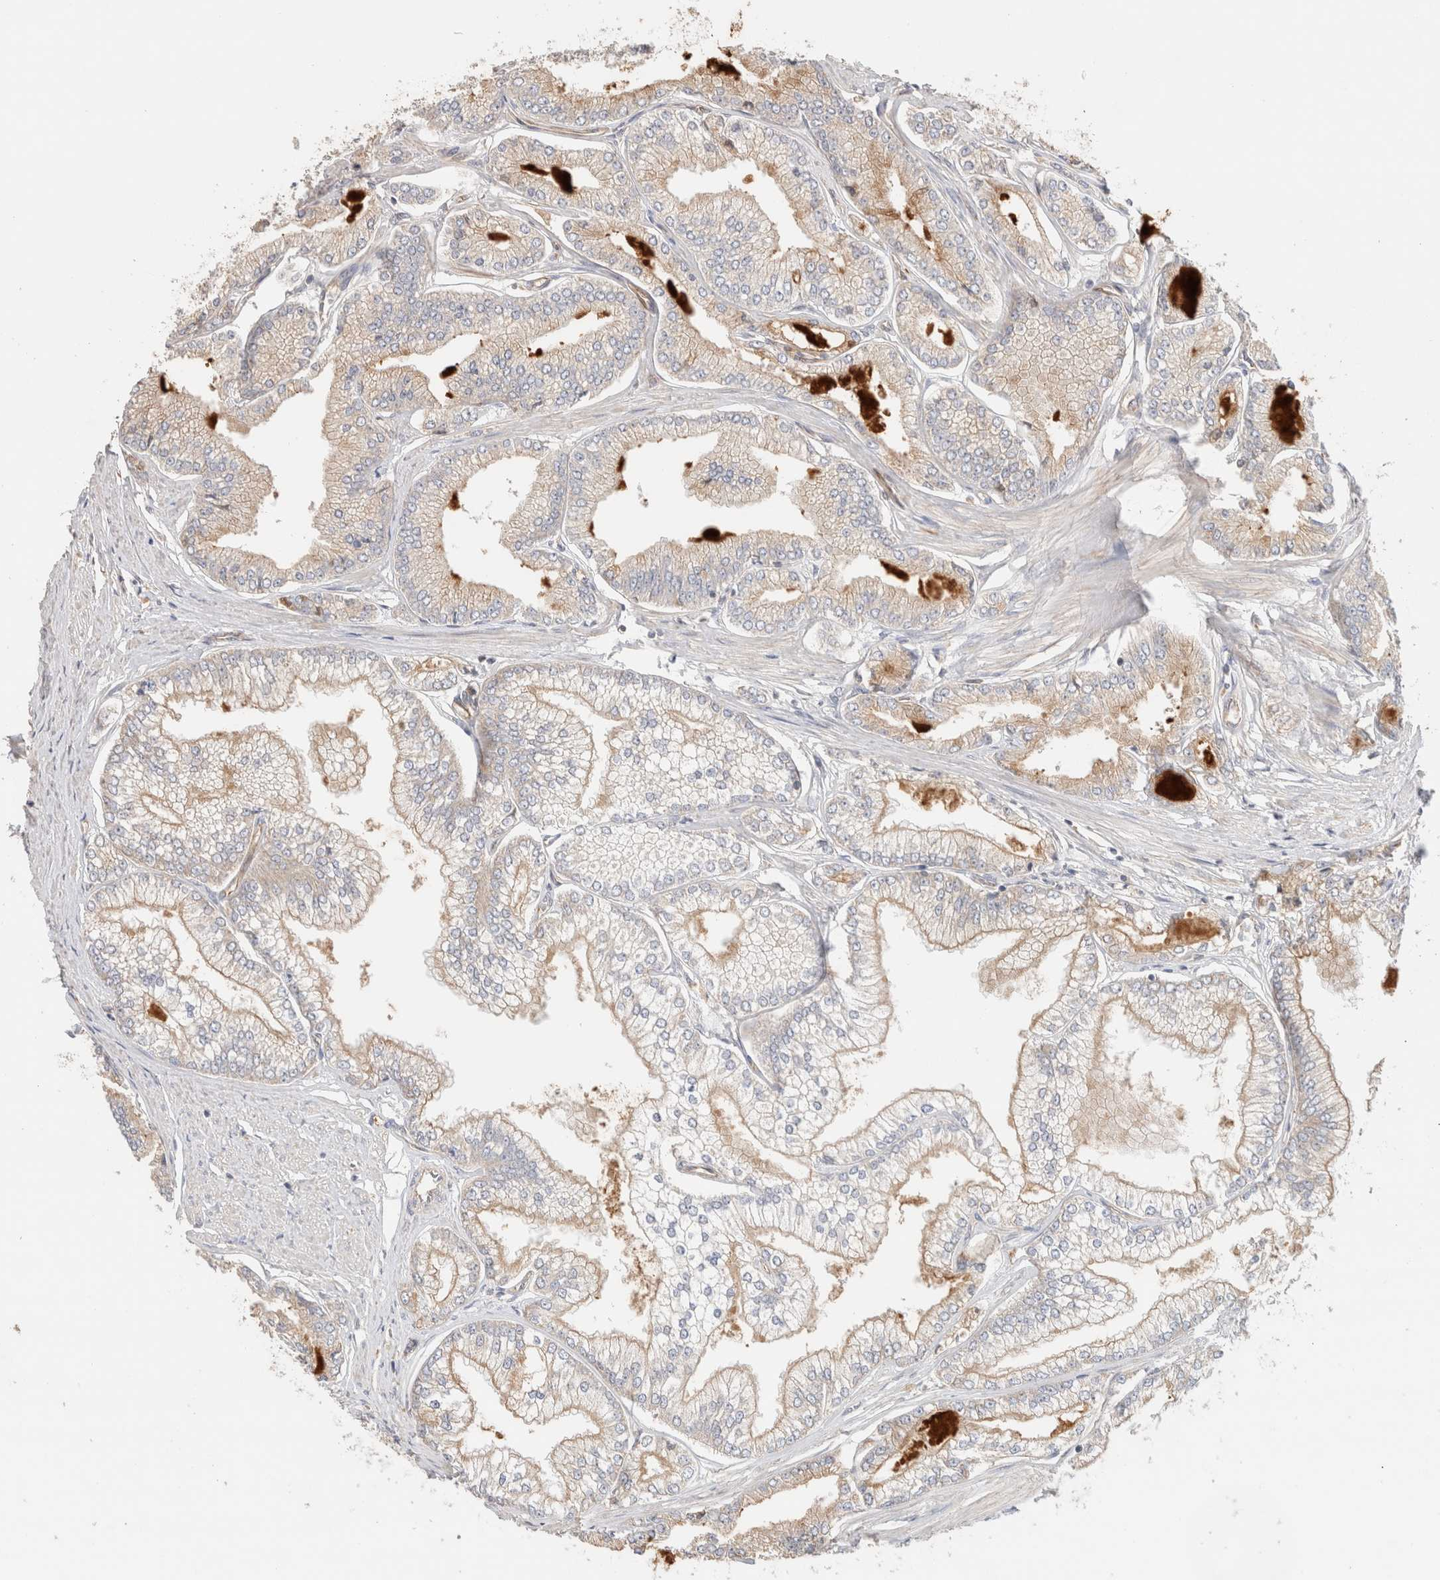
{"staining": {"intensity": "weak", "quantity": "25%-75%", "location": "cytoplasmic/membranous"}, "tissue": "prostate cancer", "cell_type": "Tumor cells", "image_type": "cancer", "snomed": [{"axis": "morphology", "description": "Adenocarcinoma, Low grade"}, {"axis": "topography", "description": "Prostate"}], "caption": "Immunohistochemical staining of human prostate cancer (adenocarcinoma (low-grade)) reveals low levels of weak cytoplasmic/membranous positivity in approximately 25%-75% of tumor cells.", "gene": "PROS1", "patient": {"sex": "male", "age": 52}}